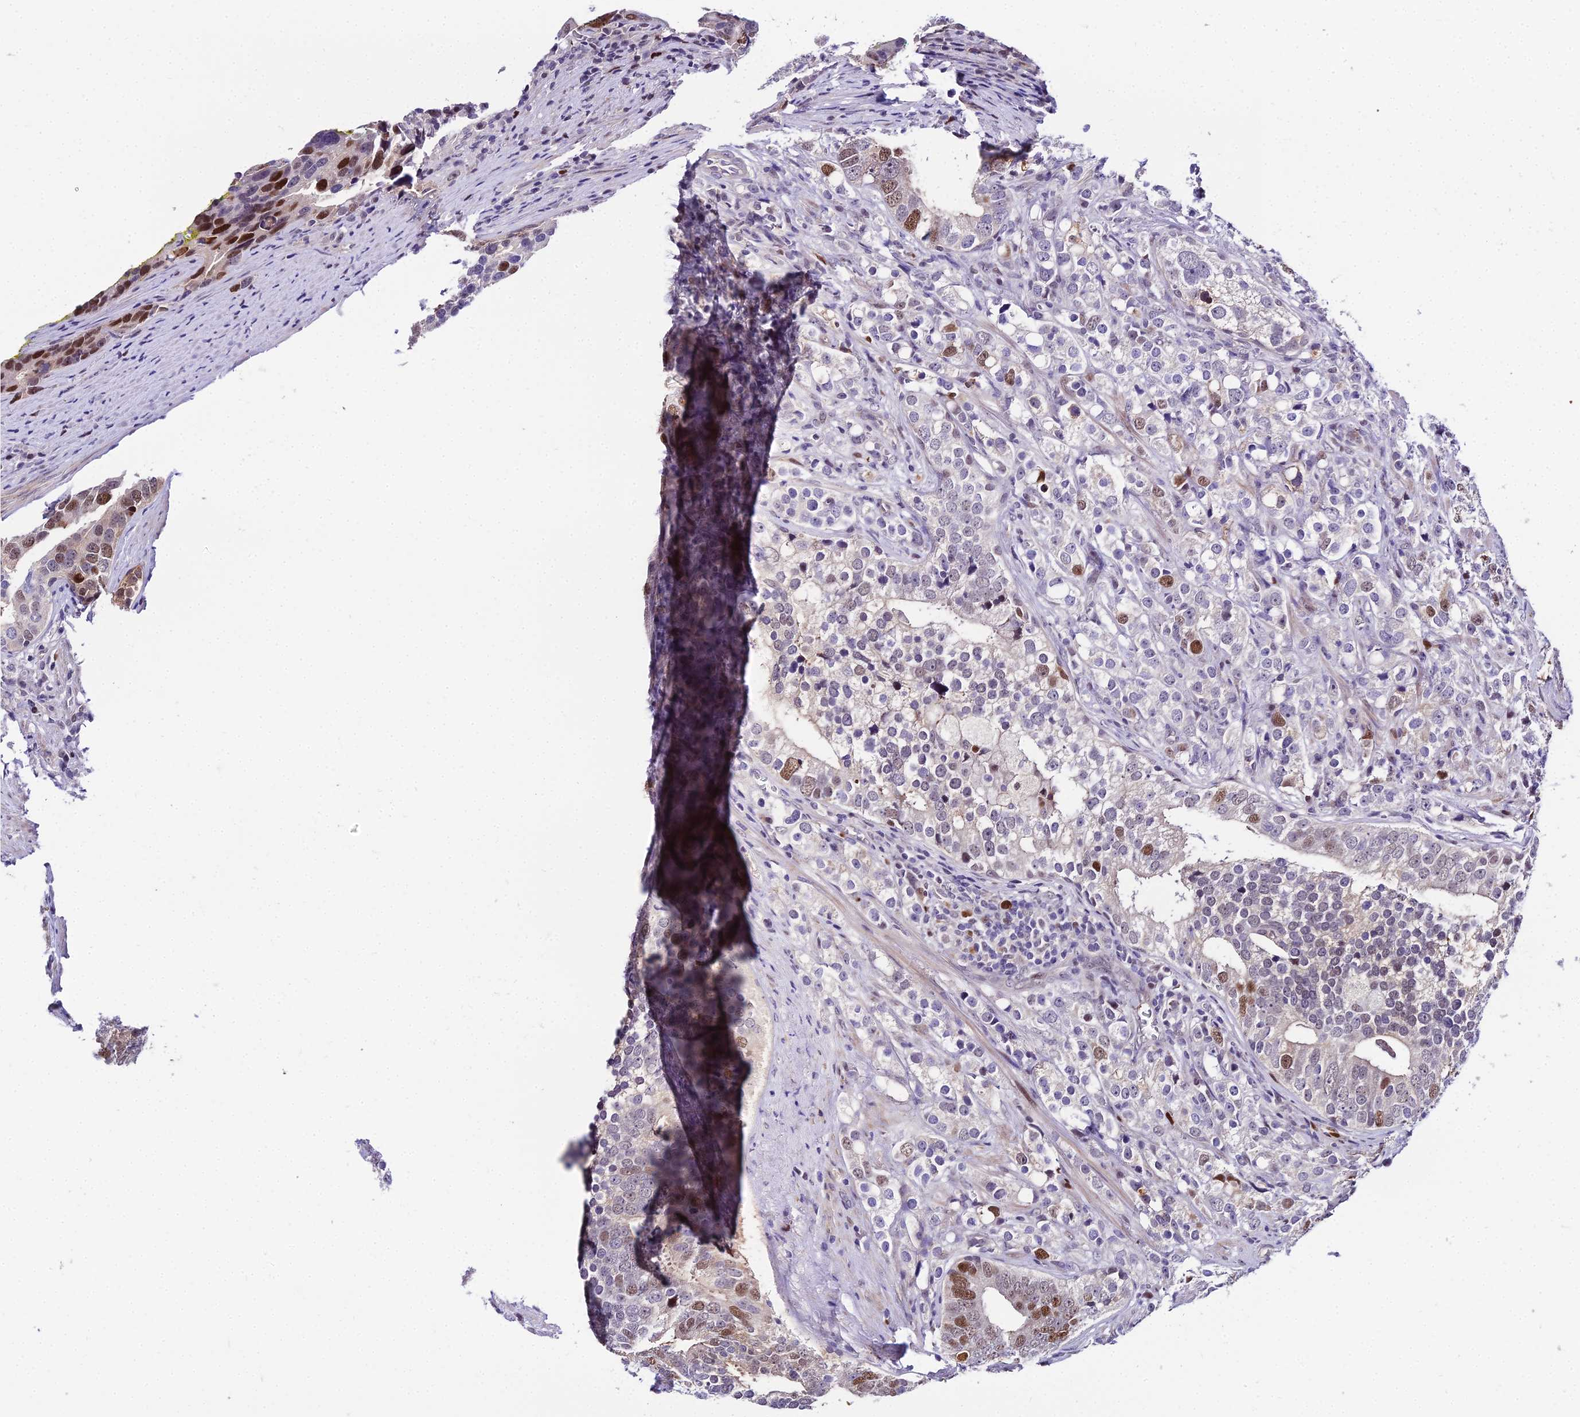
{"staining": {"intensity": "moderate", "quantity": "<25%", "location": "nuclear"}, "tissue": "prostate cancer", "cell_type": "Tumor cells", "image_type": "cancer", "snomed": [{"axis": "morphology", "description": "Adenocarcinoma, High grade"}, {"axis": "topography", "description": "Prostate"}], "caption": "Tumor cells show moderate nuclear positivity in about <25% of cells in prostate cancer (adenocarcinoma (high-grade)).", "gene": "TRIML2", "patient": {"sex": "male", "age": 71}}